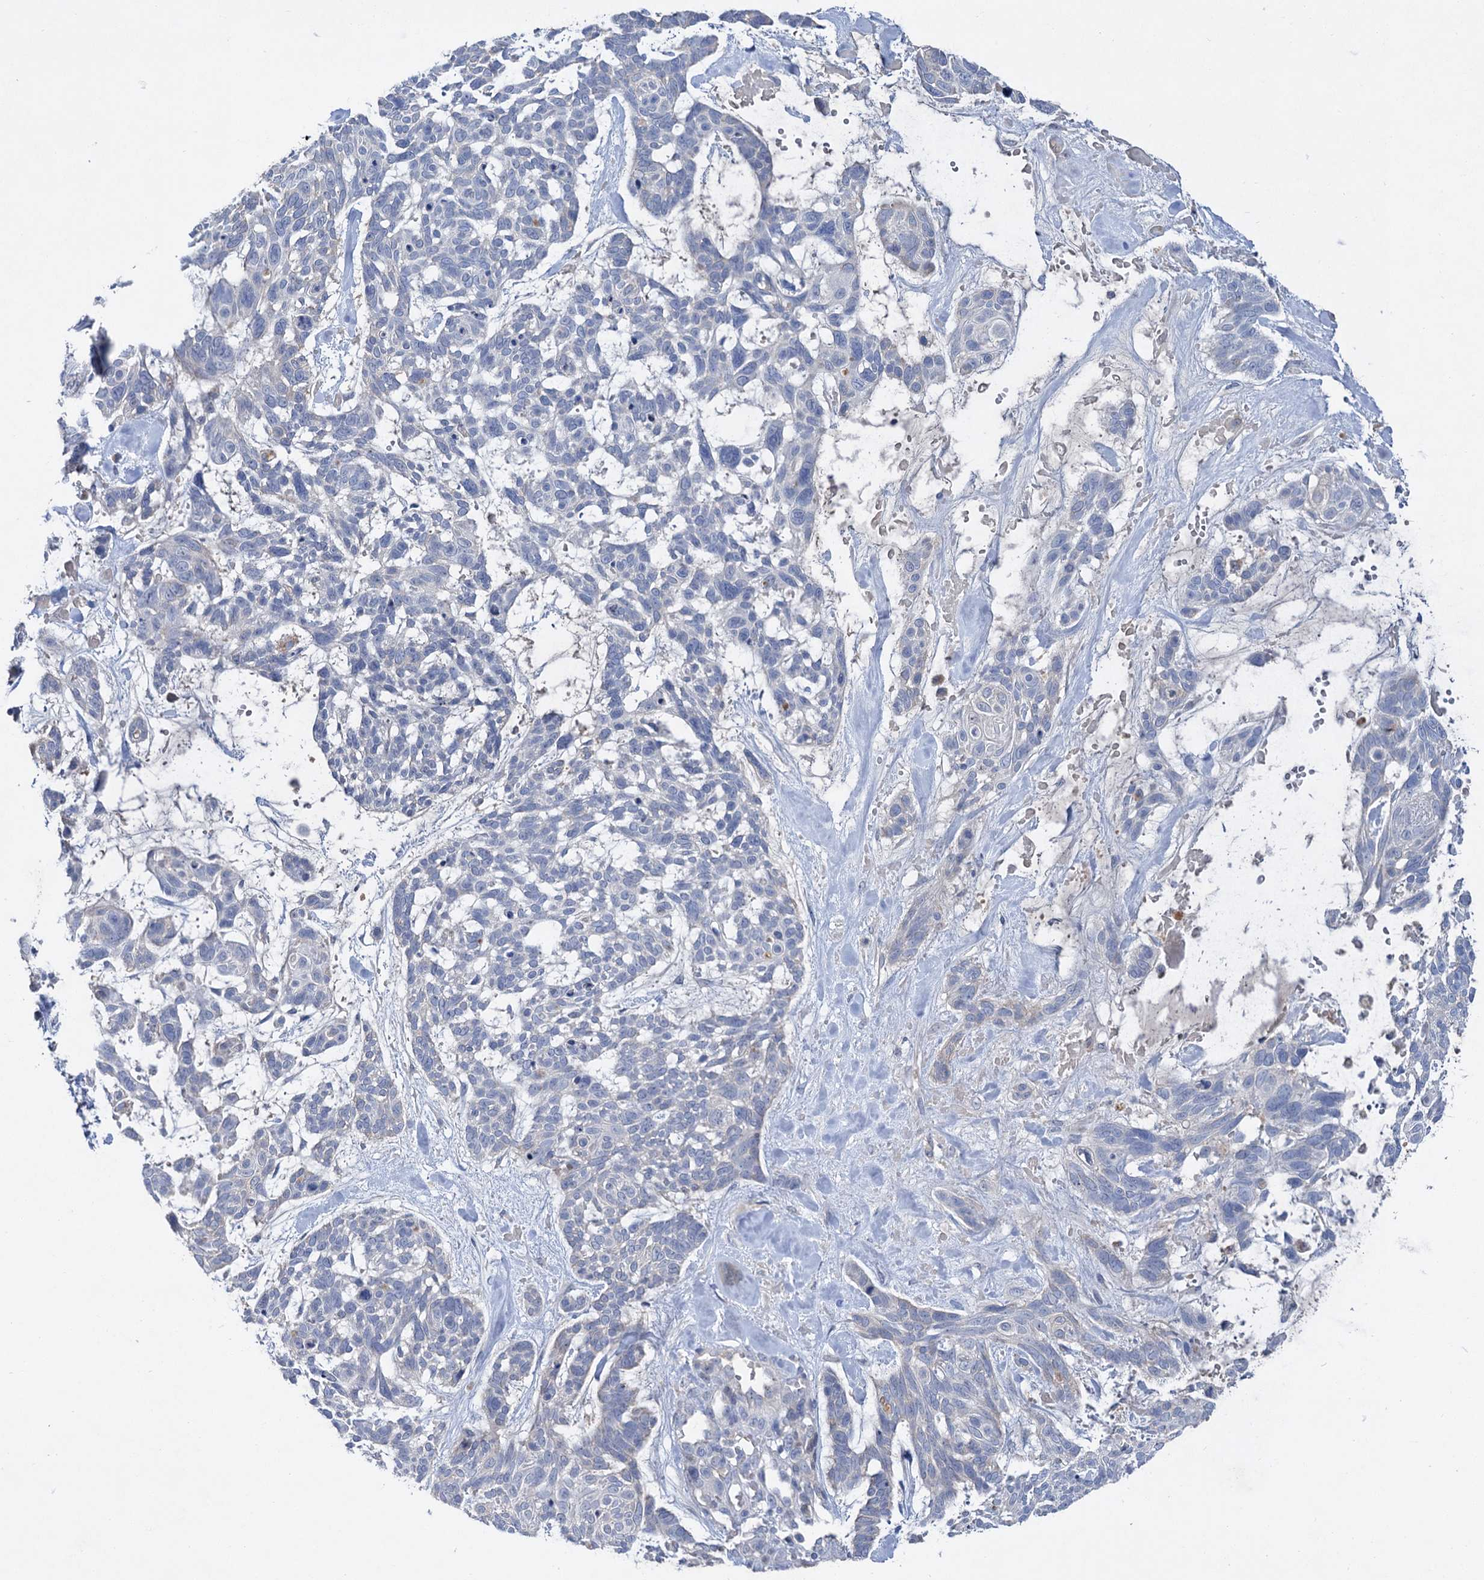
{"staining": {"intensity": "negative", "quantity": "none", "location": "none"}, "tissue": "skin cancer", "cell_type": "Tumor cells", "image_type": "cancer", "snomed": [{"axis": "morphology", "description": "Basal cell carcinoma"}, {"axis": "topography", "description": "Skin"}], "caption": "Immunohistochemistry of skin cancer displays no staining in tumor cells.", "gene": "ATP4A", "patient": {"sex": "male", "age": 88}}